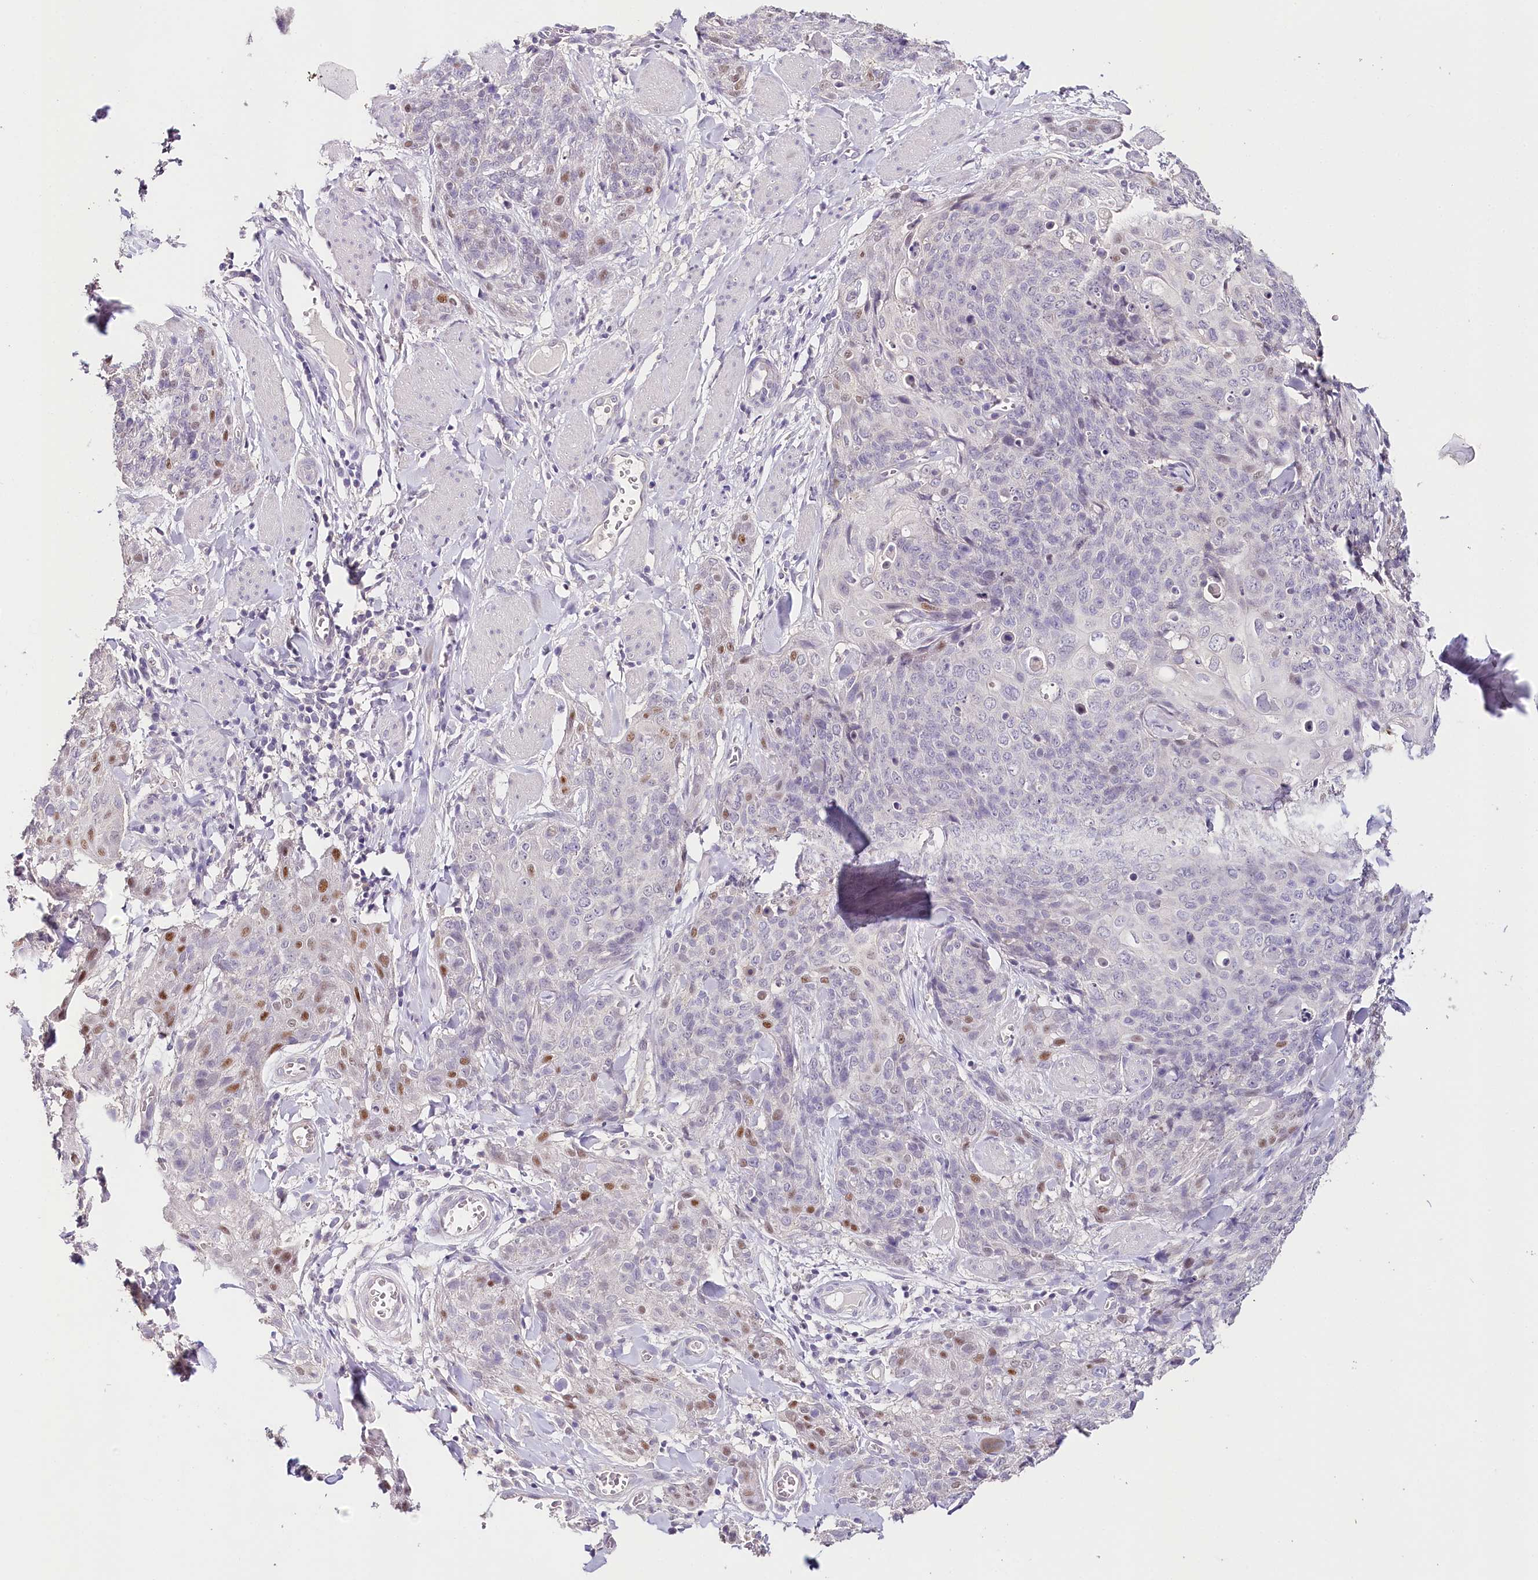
{"staining": {"intensity": "moderate", "quantity": "<25%", "location": "nuclear"}, "tissue": "skin cancer", "cell_type": "Tumor cells", "image_type": "cancer", "snomed": [{"axis": "morphology", "description": "Squamous cell carcinoma, NOS"}, {"axis": "topography", "description": "Skin"}, {"axis": "topography", "description": "Vulva"}], "caption": "Squamous cell carcinoma (skin) was stained to show a protein in brown. There is low levels of moderate nuclear positivity in approximately <25% of tumor cells.", "gene": "TP53", "patient": {"sex": "female", "age": 85}}